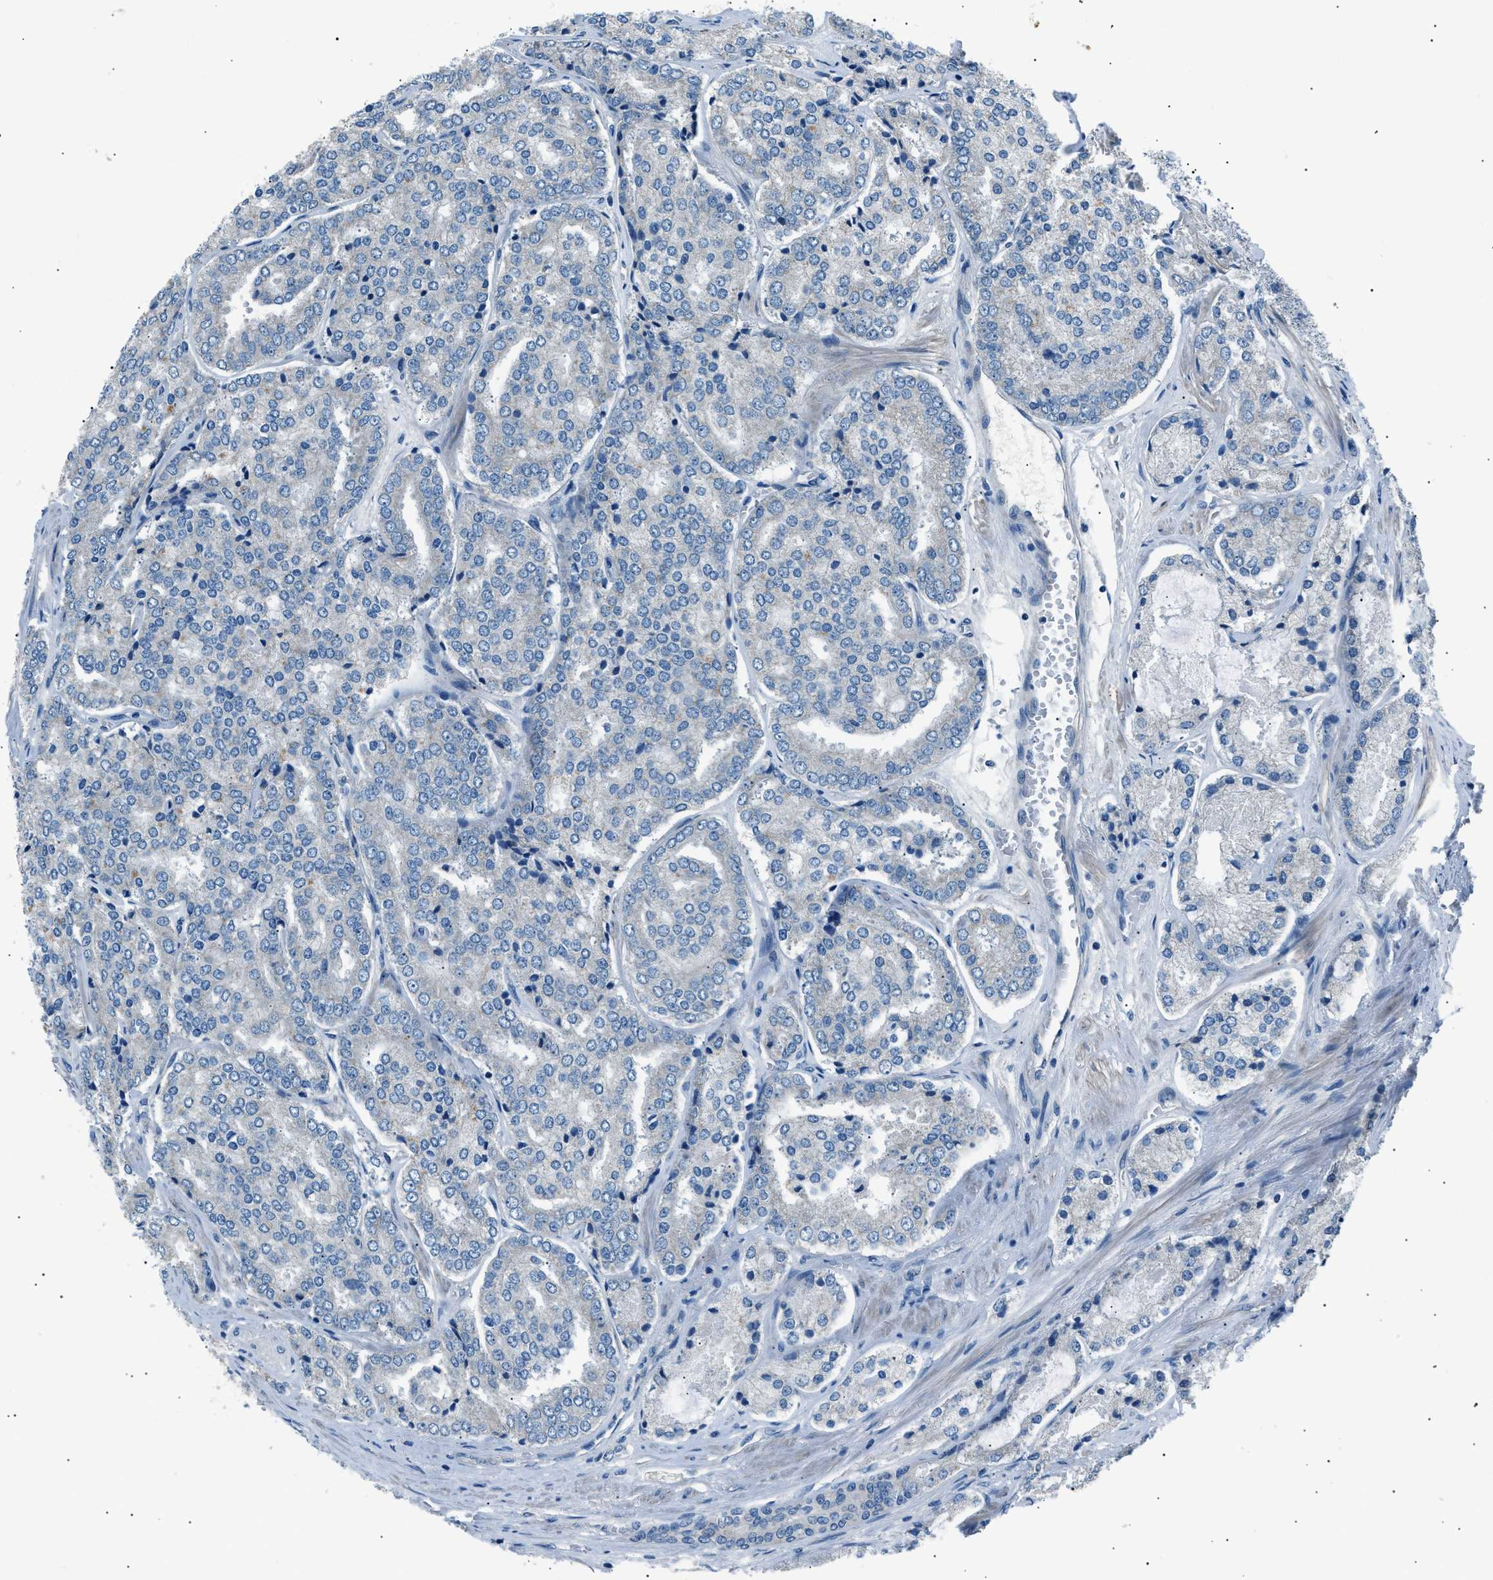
{"staining": {"intensity": "negative", "quantity": "none", "location": "none"}, "tissue": "prostate cancer", "cell_type": "Tumor cells", "image_type": "cancer", "snomed": [{"axis": "morphology", "description": "Adenocarcinoma, High grade"}, {"axis": "topography", "description": "Prostate"}], "caption": "This photomicrograph is of prostate cancer stained with immunohistochemistry to label a protein in brown with the nuclei are counter-stained blue. There is no expression in tumor cells. (Stains: DAB (3,3'-diaminobenzidine) immunohistochemistry with hematoxylin counter stain, Microscopy: brightfield microscopy at high magnification).", "gene": "LRRC37B", "patient": {"sex": "male", "age": 65}}